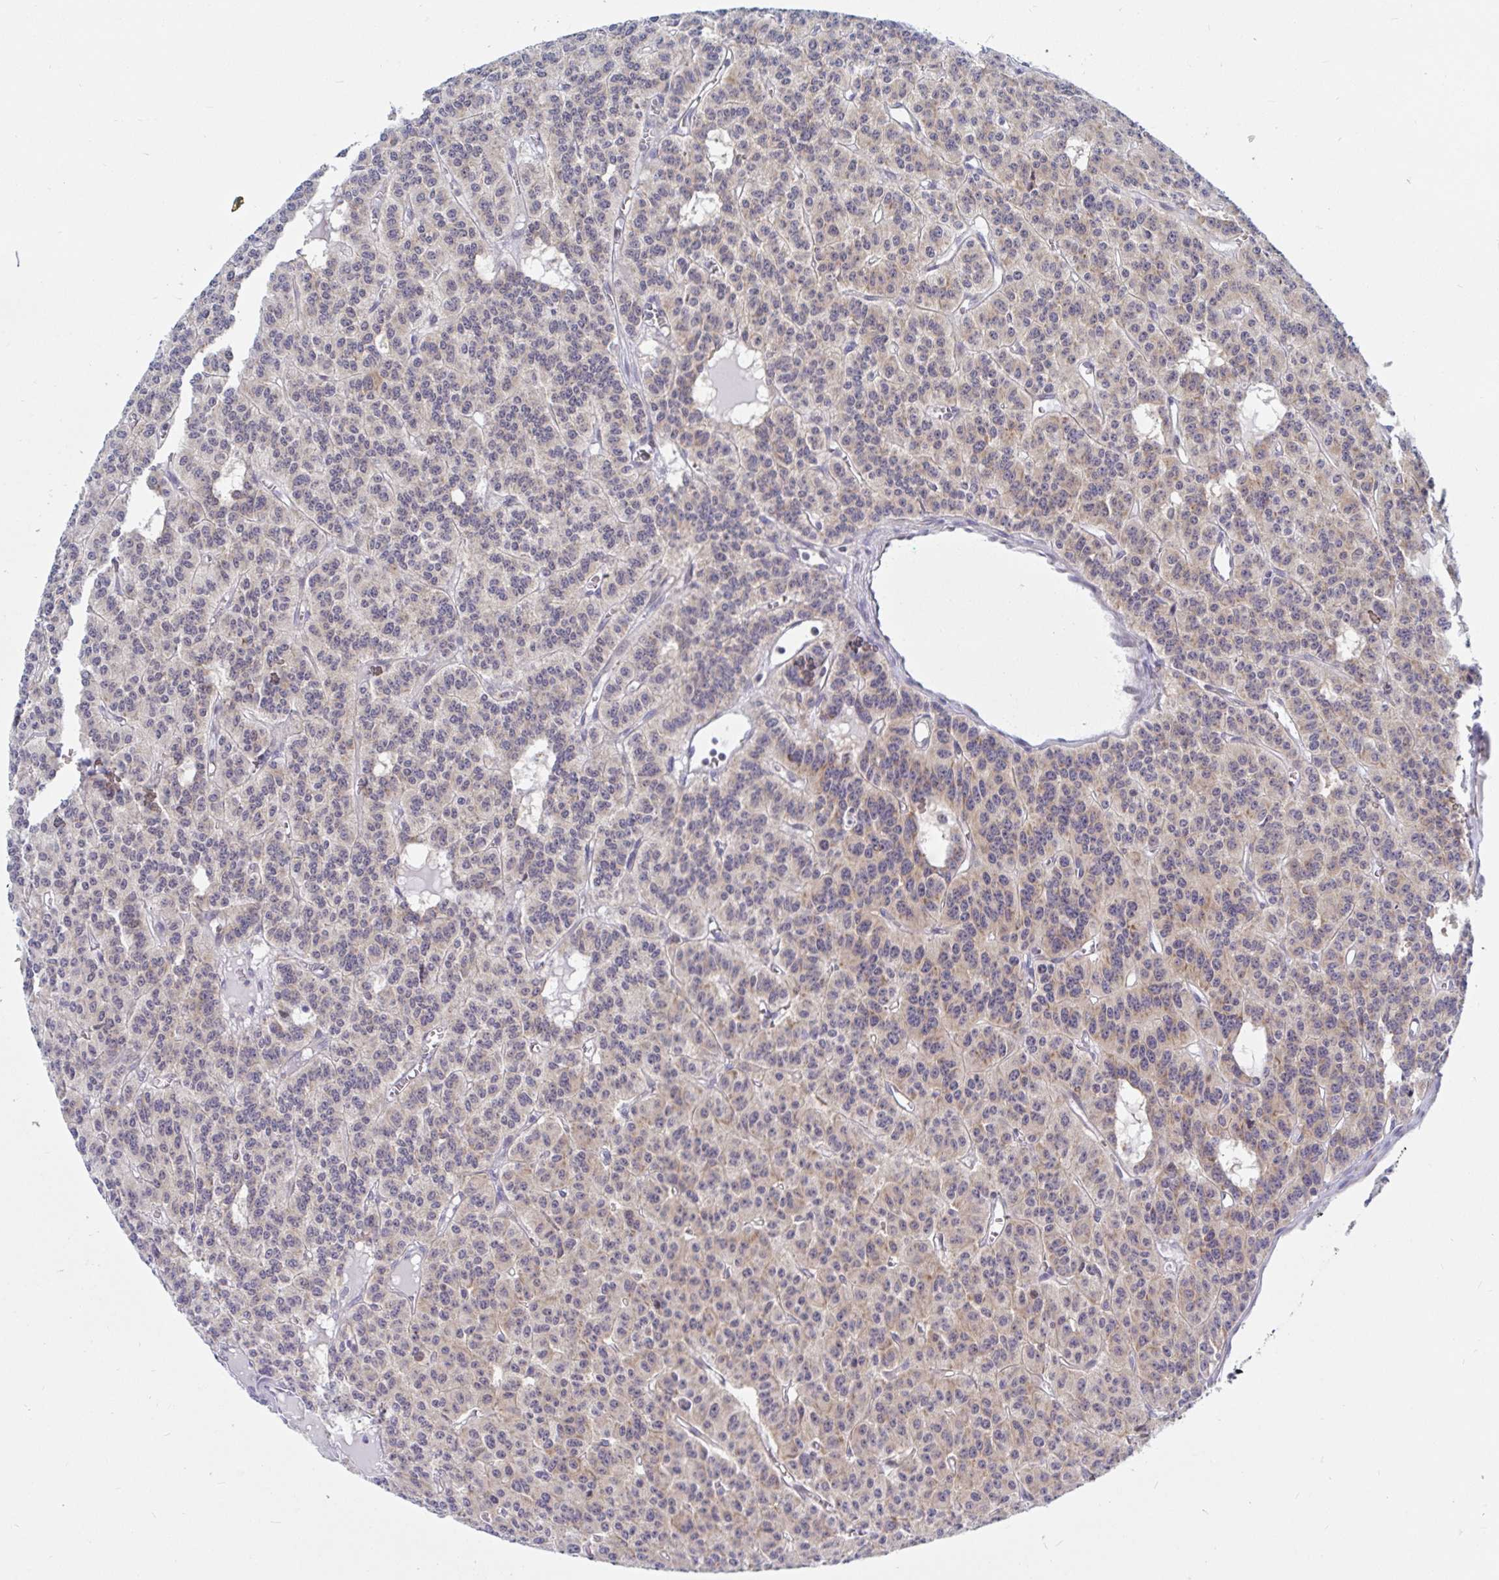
{"staining": {"intensity": "weak", "quantity": "25%-75%", "location": "cytoplasmic/membranous"}, "tissue": "carcinoid", "cell_type": "Tumor cells", "image_type": "cancer", "snomed": [{"axis": "morphology", "description": "Carcinoid, malignant, NOS"}, {"axis": "topography", "description": "Lung"}], "caption": "The immunohistochemical stain shows weak cytoplasmic/membranous staining in tumor cells of carcinoid (malignant) tissue. The protein of interest is shown in brown color, while the nuclei are stained blue.", "gene": "LARP1", "patient": {"sex": "female", "age": 71}}